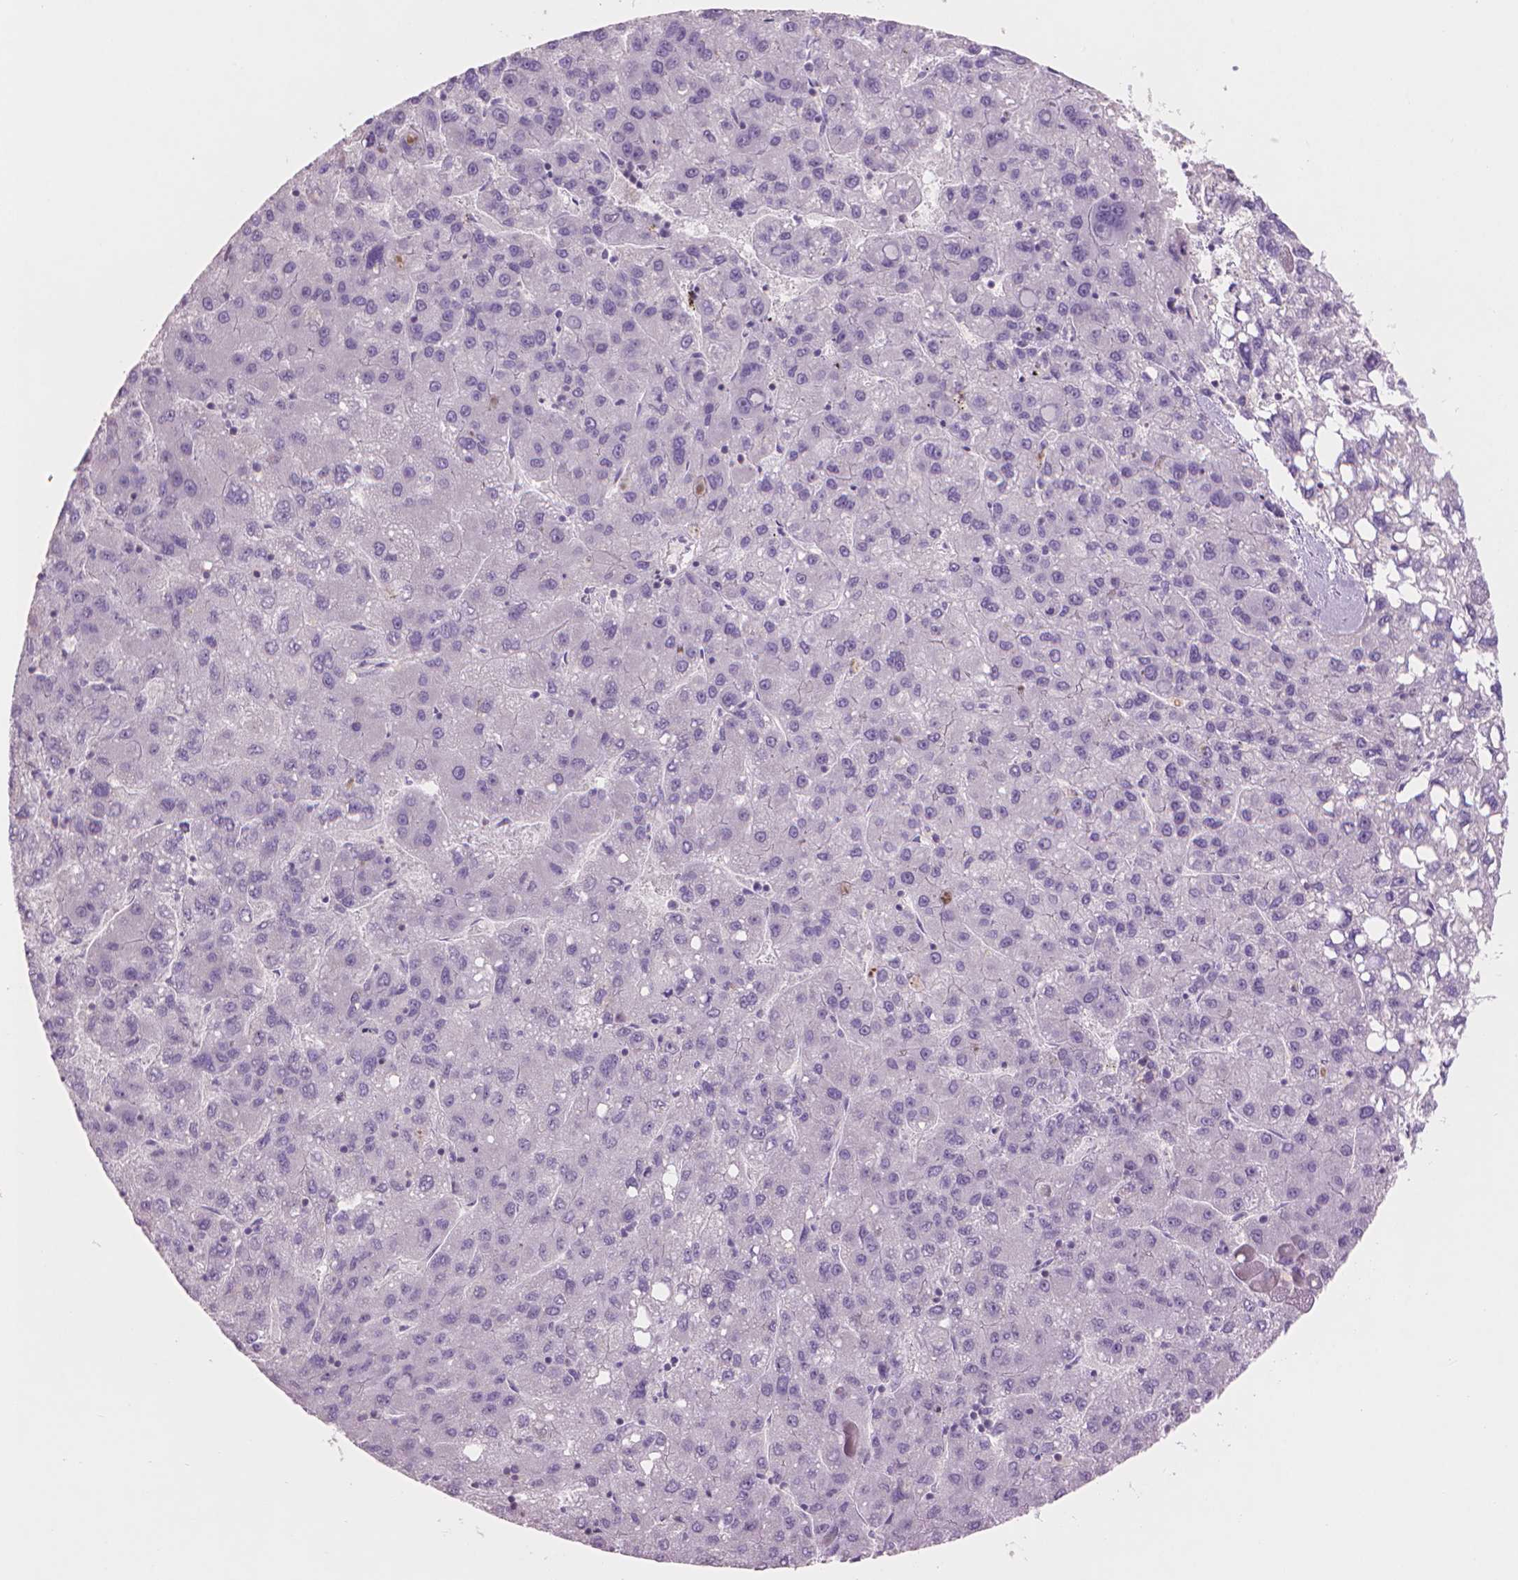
{"staining": {"intensity": "negative", "quantity": "none", "location": "none"}, "tissue": "liver cancer", "cell_type": "Tumor cells", "image_type": "cancer", "snomed": [{"axis": "morphology", "description": "Carcinoma, Hepatocellular, NOS"}, {"axis": "topography", "description": "Liver"}], "caption": "High power microscopy micrograph of an IHC micrograph of hepatocellular carcinoma (liver), revealing no significant expression in tumor cells. The staining was performed using DAB to visualize the protein expression in brown, while the nuclei were stained in blue with hematoxylin (Magnification: 20x).", "gene": "ENO2", "patient": {"sex": "female", "age": 82}}